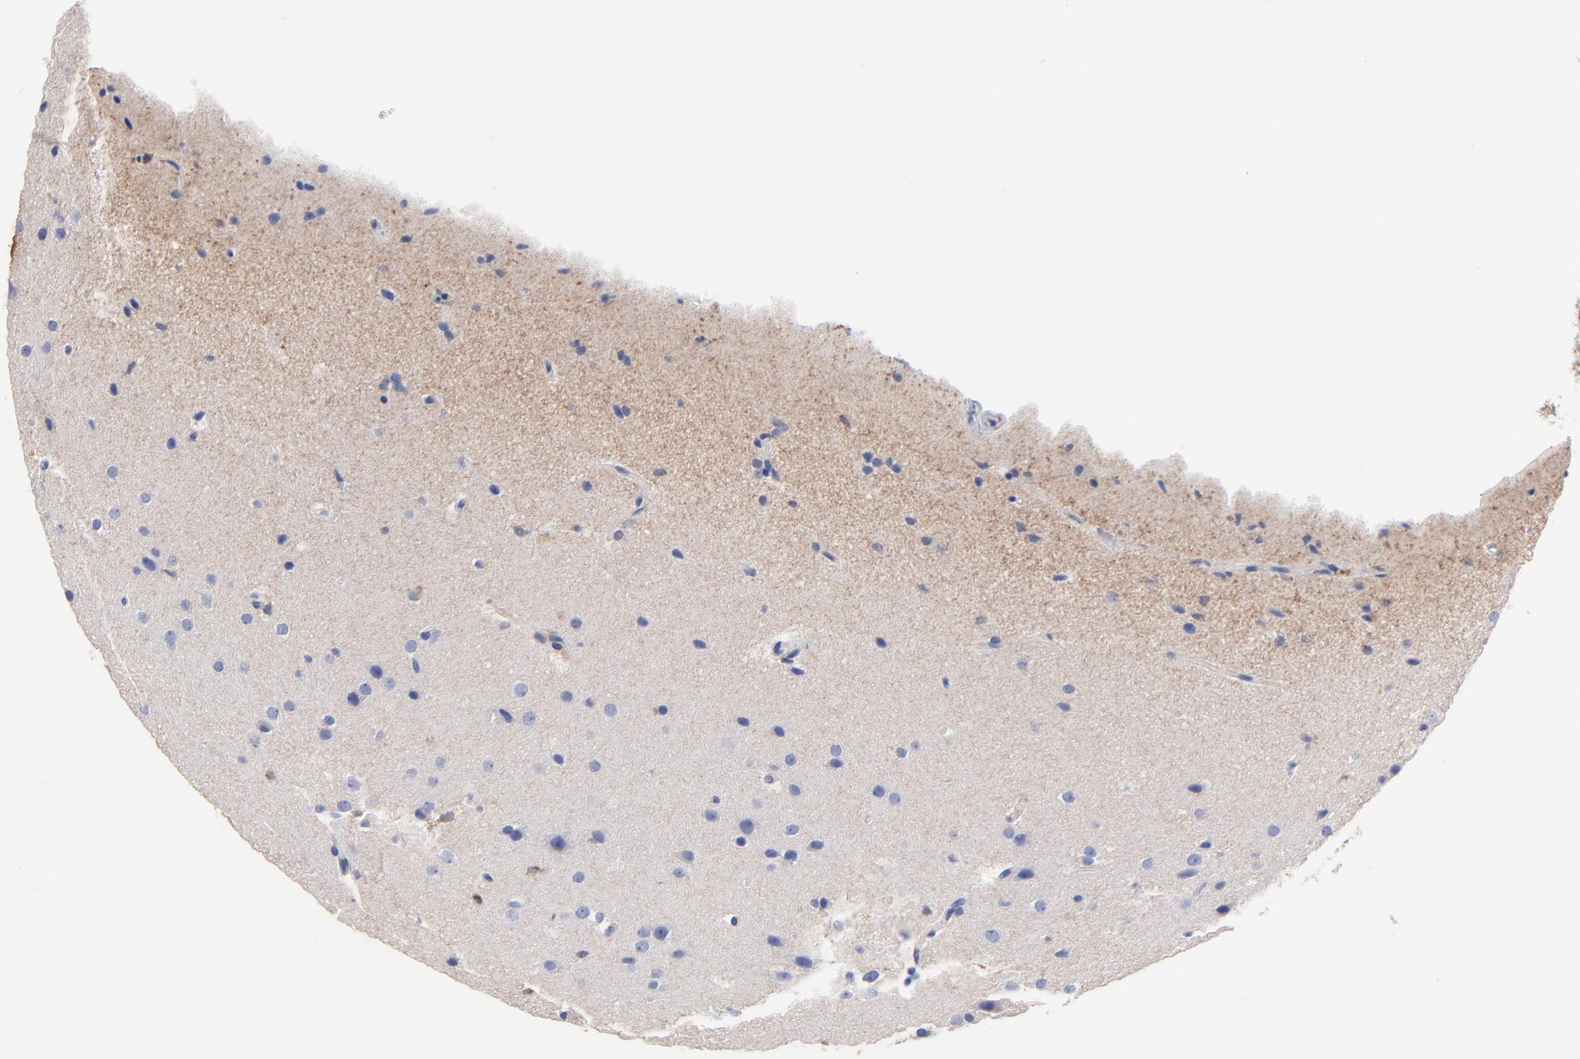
{"staining": {"intensity": "weak", "quantity": "25%-75%", "location": "cytoplasmic/membranous"}, "tissue": "glioma", "cell_type": "Tumor cells", "image_type": "cancer", "snomed": [{"axis": "morphology", "description": "Glioma, malignant, Low grade"}, {"axis": "topography", "description": "Cerebral cortex"}], "caption": "Immunohistochemistry (IHC) (DAB) staining of human low-grade glioma (malignant) displays weak cytoplasmic/membranous protein positivity in about 25%-75% of tumor cells.", "gene": "ASL", "patient": {"sex": "female", "age": 47}}